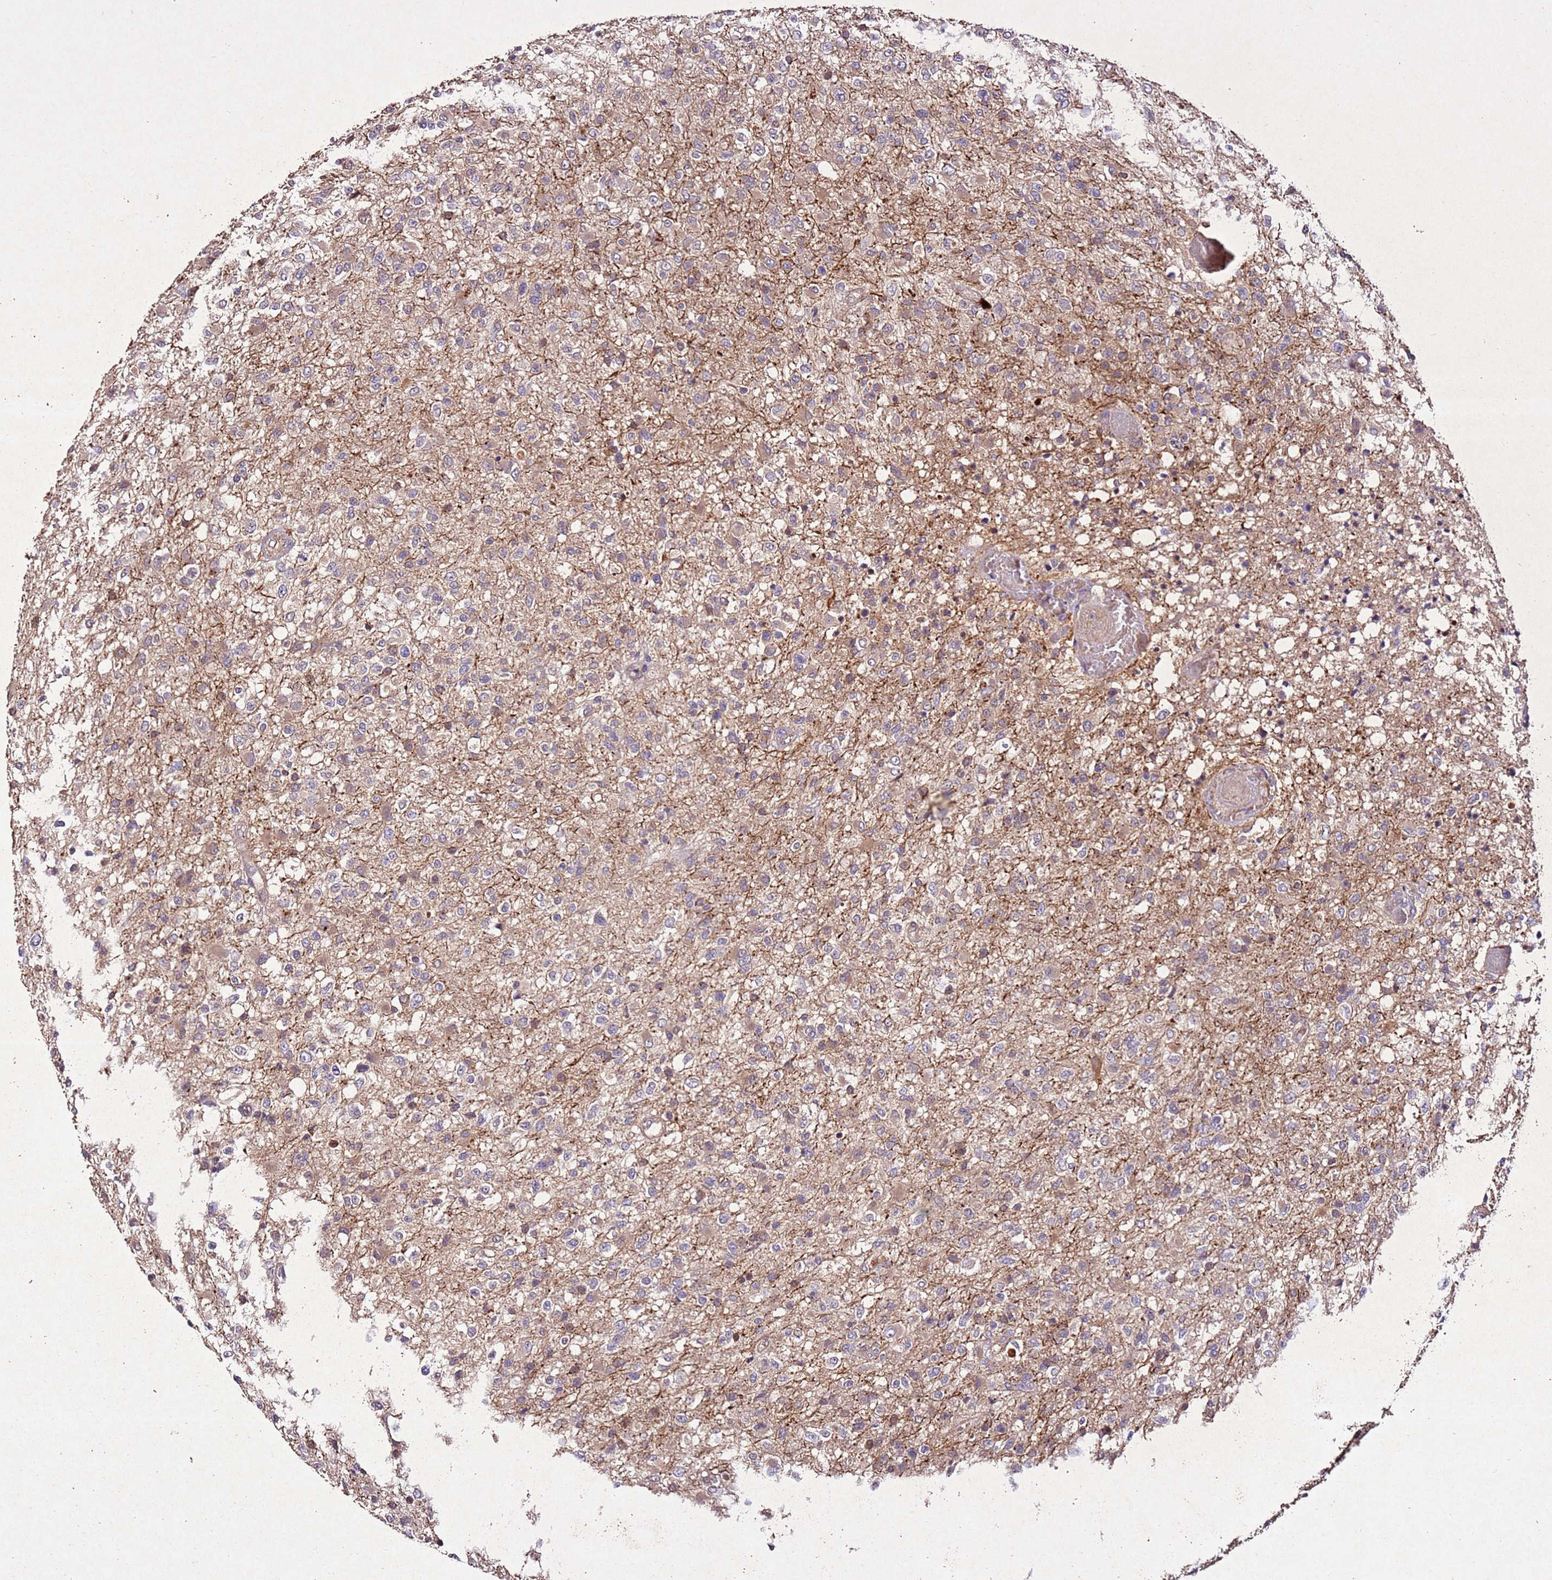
{"staining": {"intensity": "weak", "quantity": "<25%", "location": "cytoplasmic/membranous"}, "tissue": "glioma", "cell_type": "Tumor cells", "image_type": "cancer", "snomed": [{"axis": "morphology", "description": "Glioma, malignant, High grade"}, {"axis": "topography", "description": "Brain"}], "caption": "Glioma was stained to show a protein in brown. There is no significant staining in tumor cells.", "gene": "PTMA", "patient": {"sex": "female", "age": 74}}